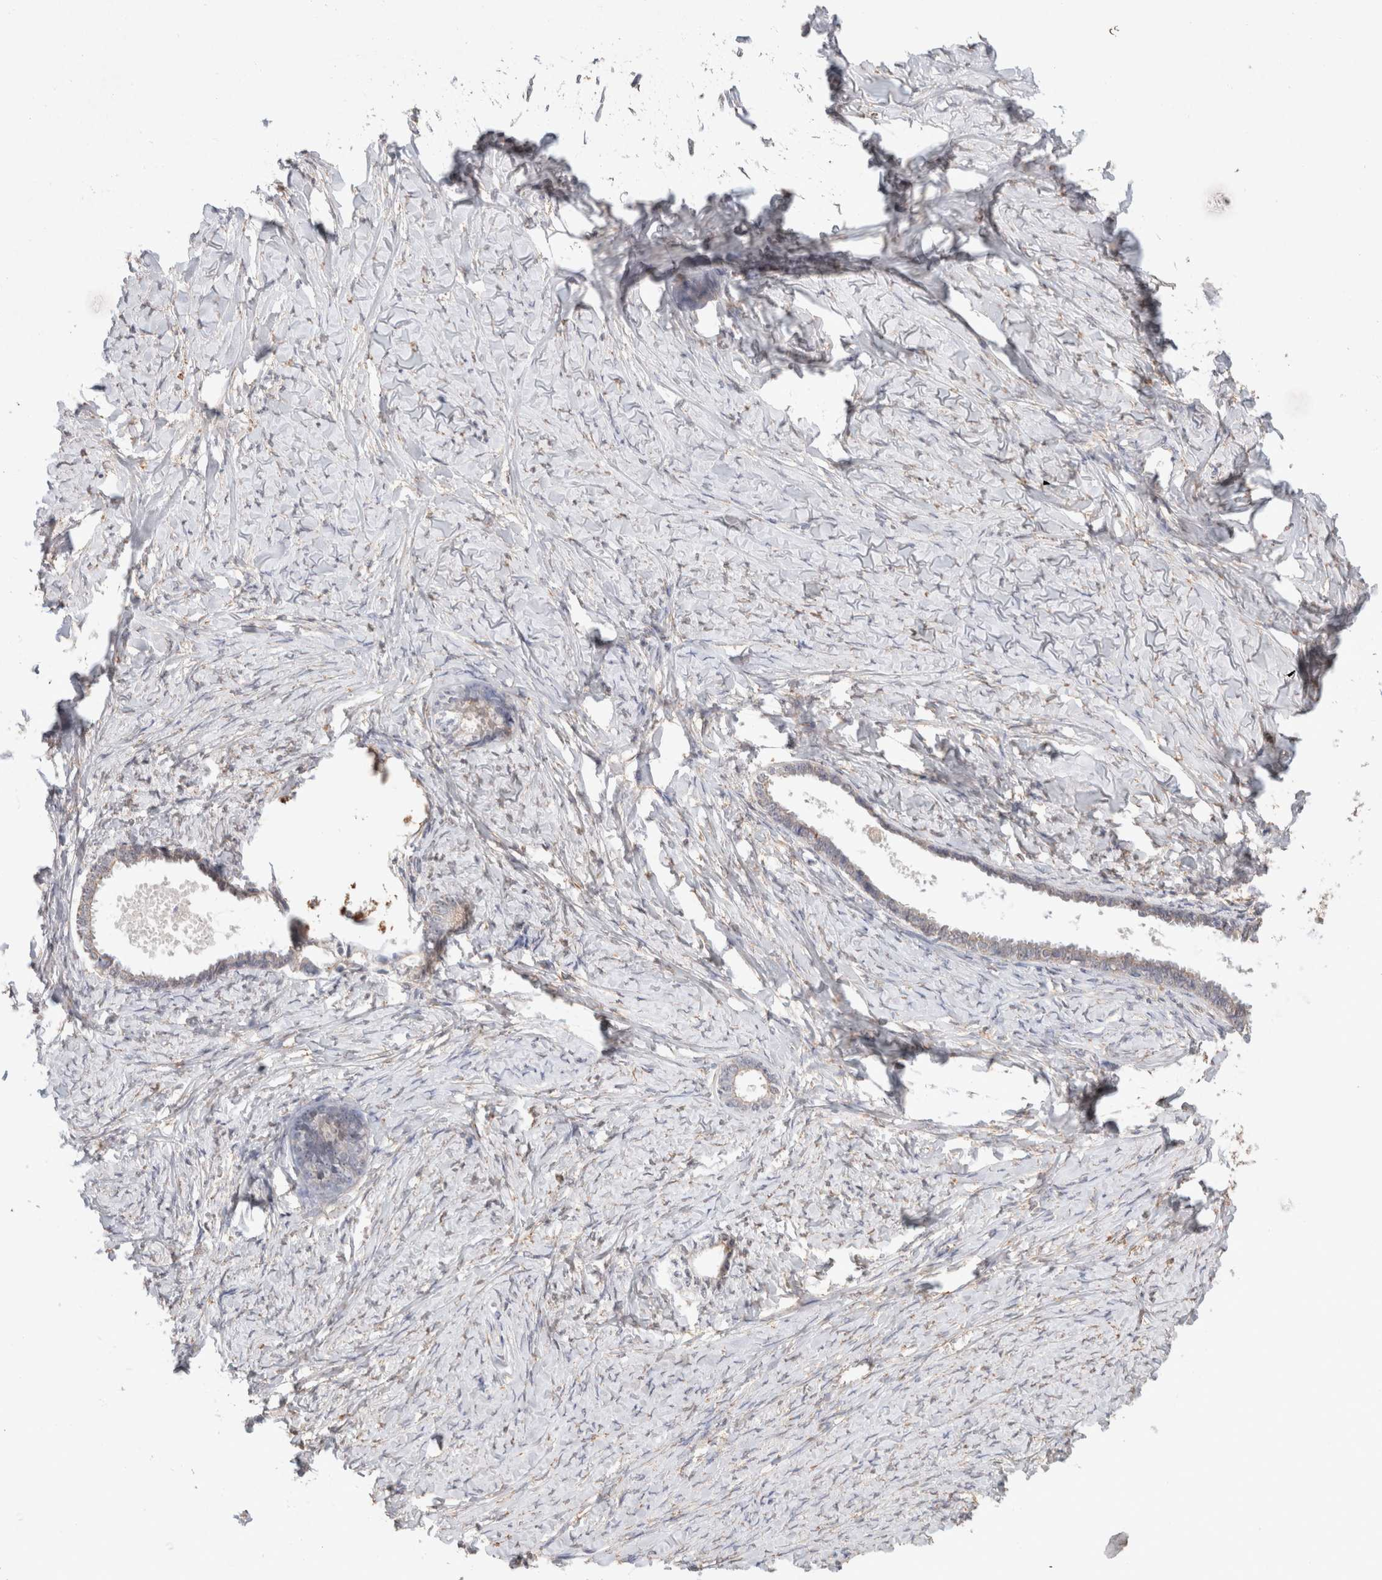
{"staining": {"intensity": "negative", "quantity": "none", "location": "none"}, "tissue": "ovarian cancer", "cell_type": "Tumor cells", "image_type": "cancer", "snomed": [{"axis": "morphology", "description": "Cystadenocarcinoma, serous, NOS"}, {"axis": "topography", "description": "Ovary"}], "caption": "The image reveals no staining of tumor cells in serous cystadenocarcinoma (ovarian). (Brightfield microscopy of DAB immunohistochemistry at high magnification).", "gene": "RAB14", "patient": {"sex": "female", "age": 79}}